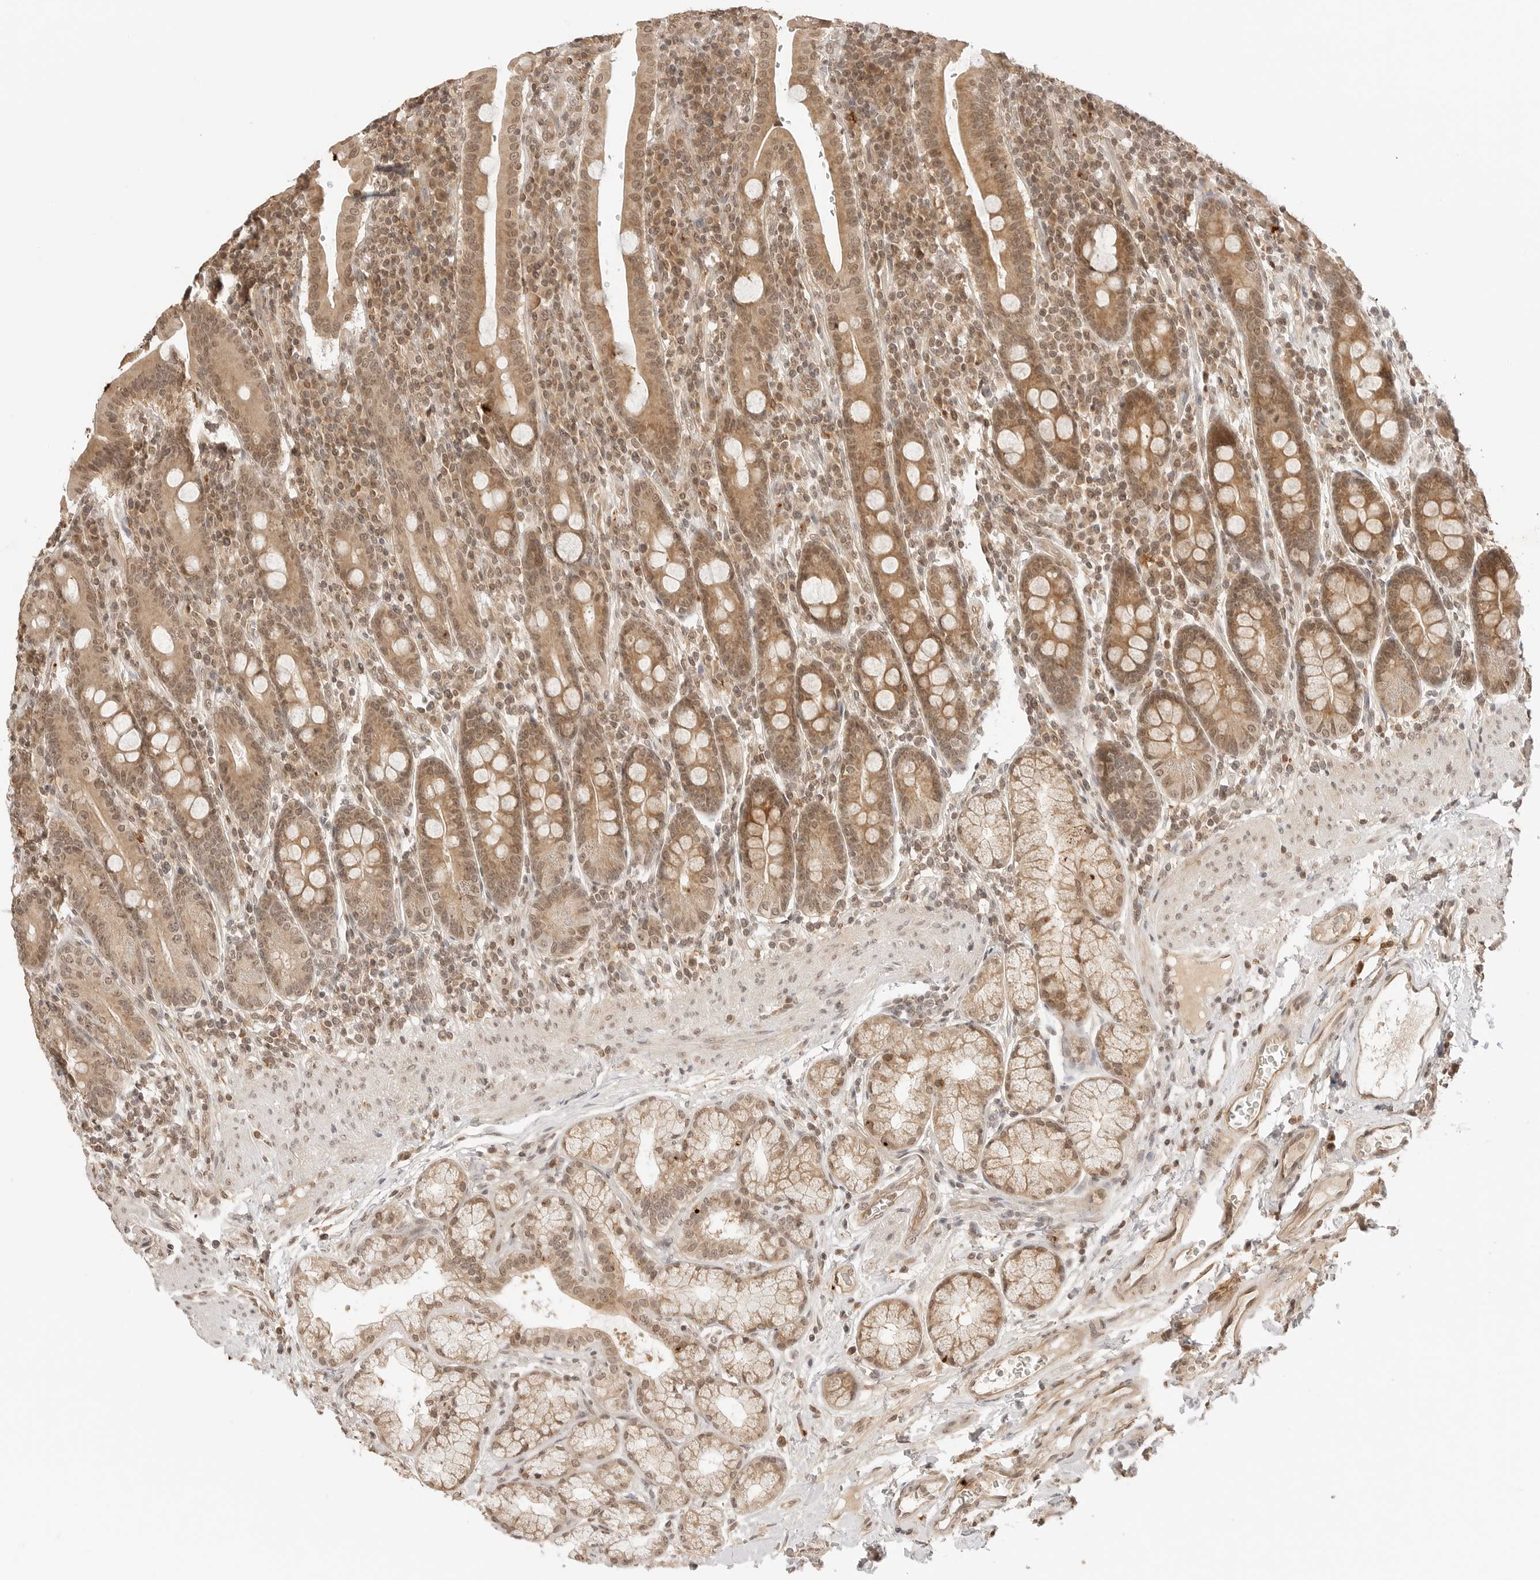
{"staining": {"intensity": "moderate", "quantity": ">75%", "location": "cytoplasmic/membranous,nuclear"}, "tissue": "duodenum", "cell_type": "Glandular cells", "image_type": "normal", "snomed": [{"axis": "morphology", "description": "Normal tissue, NOS"}, {"axis": "morphology", "description": "Adenocarcinoma, NOS"}, {"axis": "topography", "description": "Pancreas"}, {"axis": "topography", "description": "Duodenum"}], "caption": "Immunohistochemistry of unremarkable human duodenum demonstrates medium levels of moderate cytoplasmic/membranous,nuclear staining in approximately >75% of glandular cells.", "gene": "GPR34", "patient": {"sex": "male", "age": 50}}